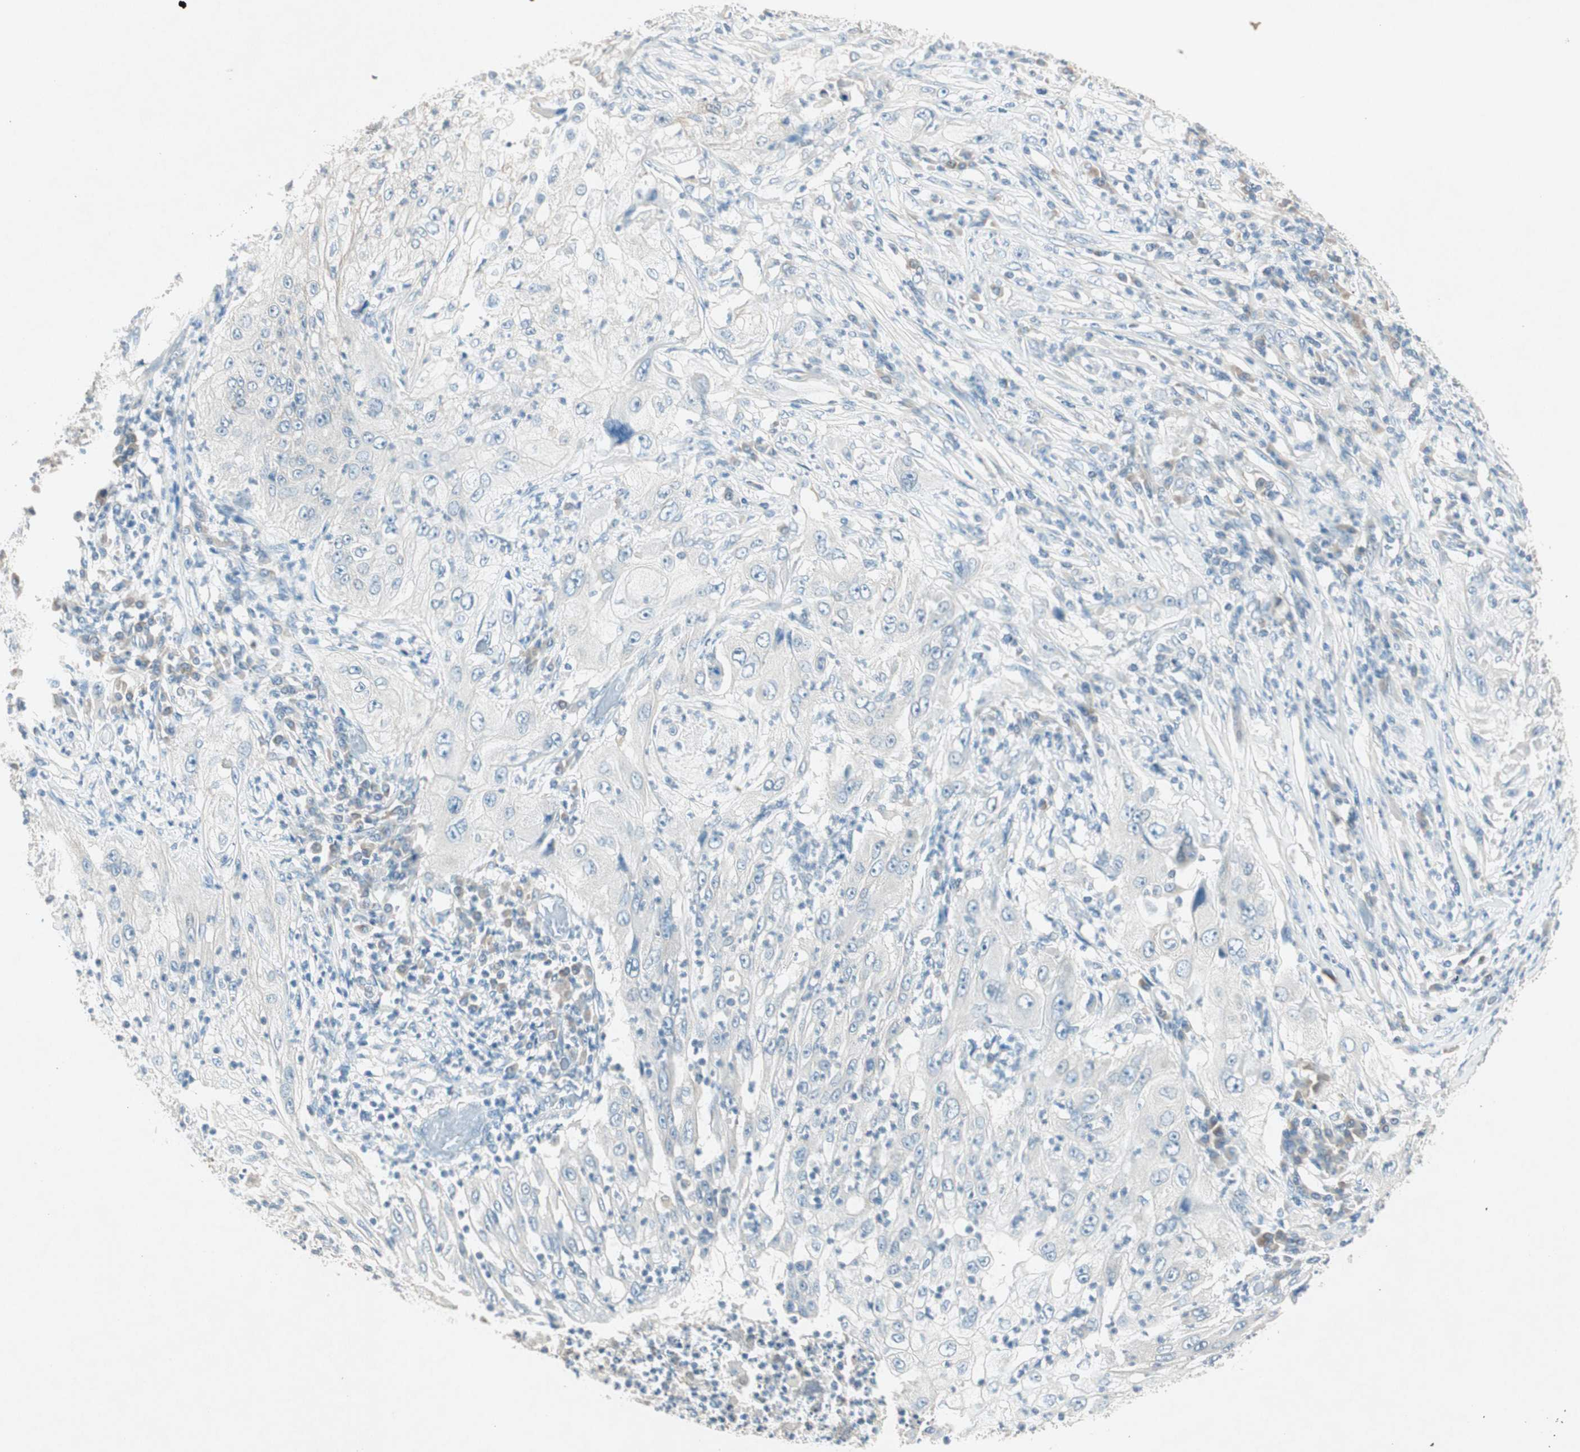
{"staining": {"intensity": "negative", "quantity": "none", "location": "none"}, "tissue": "lung cancer", "cell_type": "Tumor cells", "image_type": "cancer", "snomed": [{"axis": "morphology", "description": "Inflammation, NOS"}, {"axis": "morphology", "description": "Squamous cell carcinoma, NOS"}, {"axis": "topography", "description": "Lymph node"}, {"axis": "topography", "description": "Soft tissue"}, {"axis": "topography", "description": "Lung"}], "caption": "High power microscopy photomicrograph of an immunohistochemistry image of lung squamous cell carcinoma, revealing no significant expression in tumor cells.", "gene": "NKAIN1", "patient": {"sex": "male", "age": 66}}